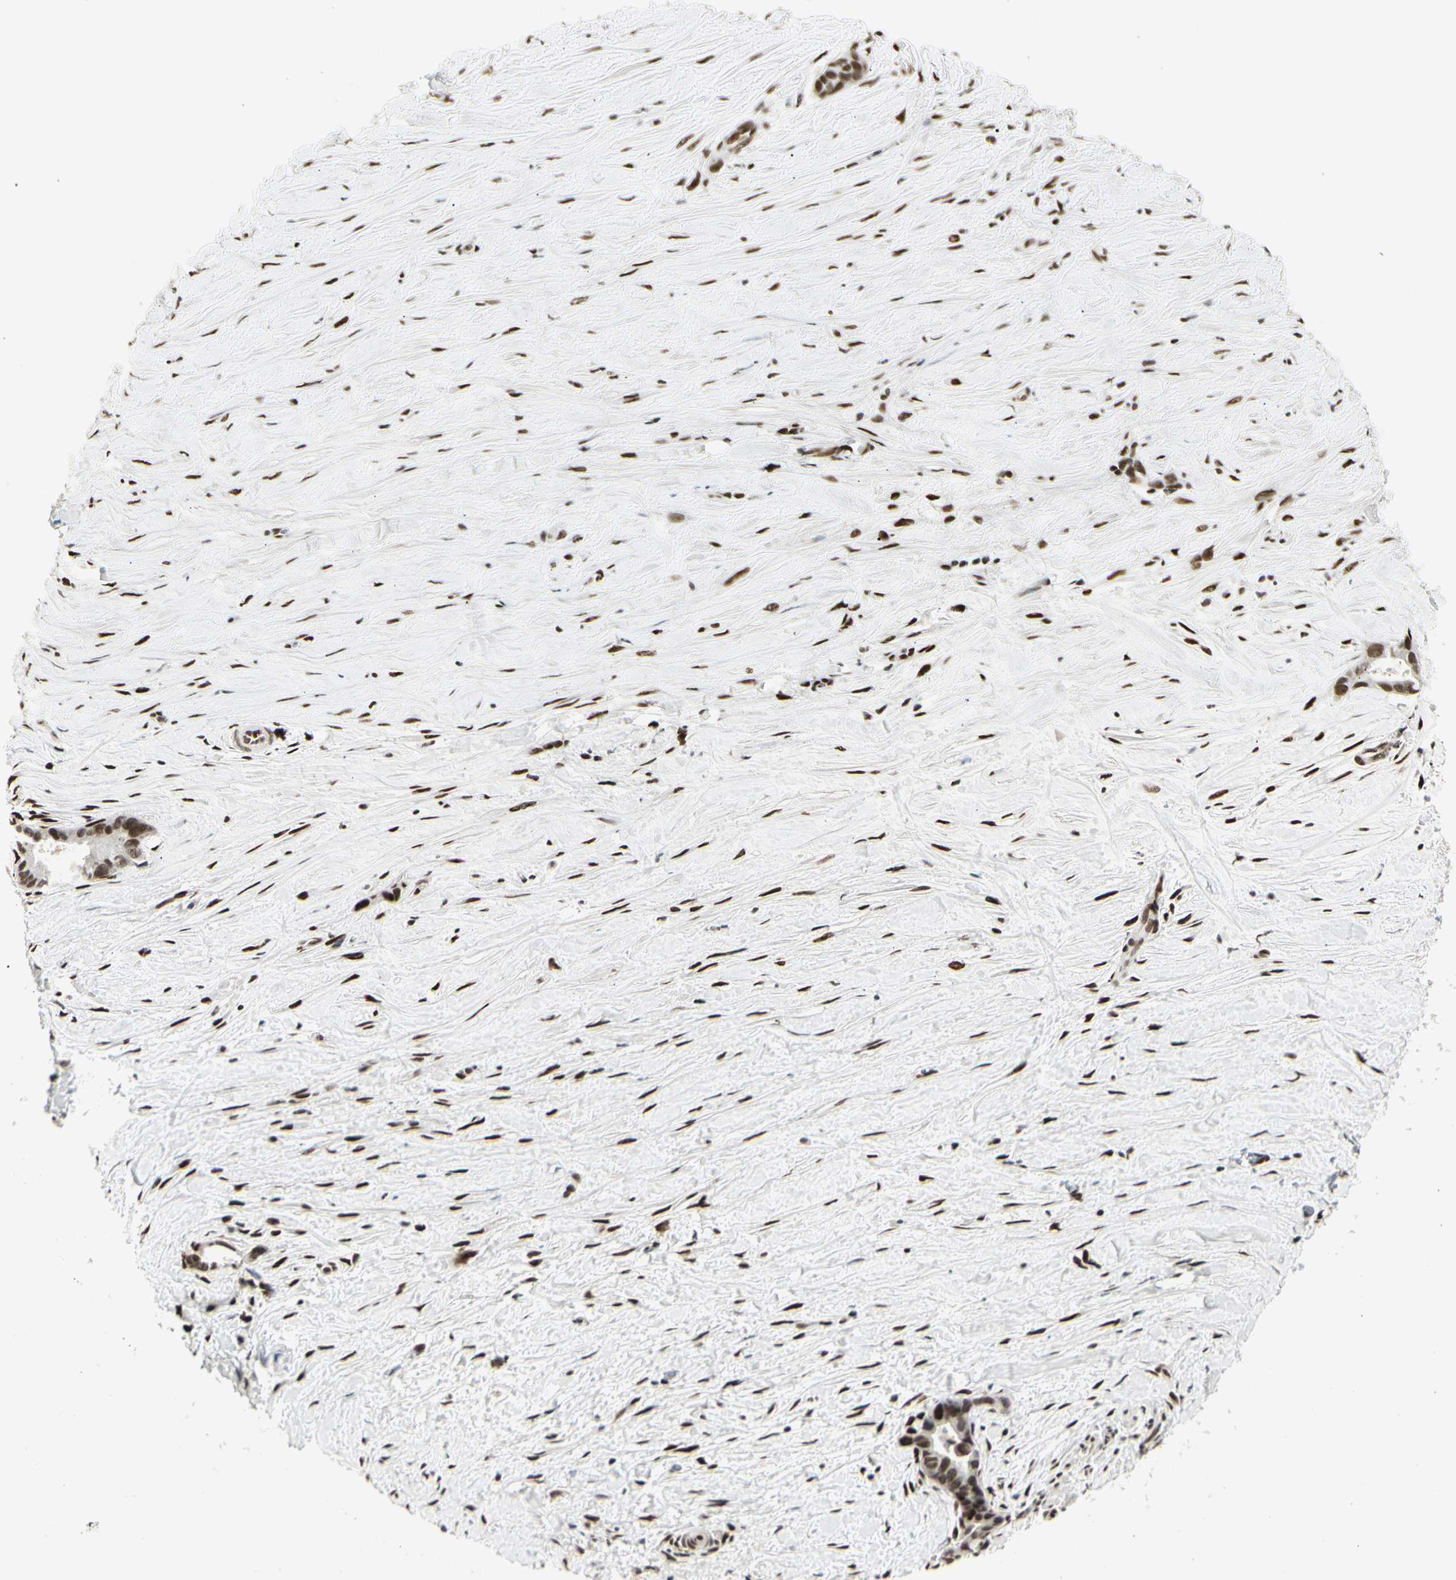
{"staining": {"intensity": "strong", "quantity": ">75%", "location": "nuclear"}, "tissue": "liver cancer", "cell_type": "Tumor cells", "image_type": "cancer", "snomed": [{"axis": "morphology", "description": "Cholangiocarcinoma"}, {"axis": "topography", "description": "Liver"}], "caption": "Approximately >75% of tumor cells in human liver cholangiocarcinoma display strong nuclear protein expression as visualized by brown immunohistochemical staining.", "gene": "FOXJ2", "patient": {"sex": "female", "age": 55}}